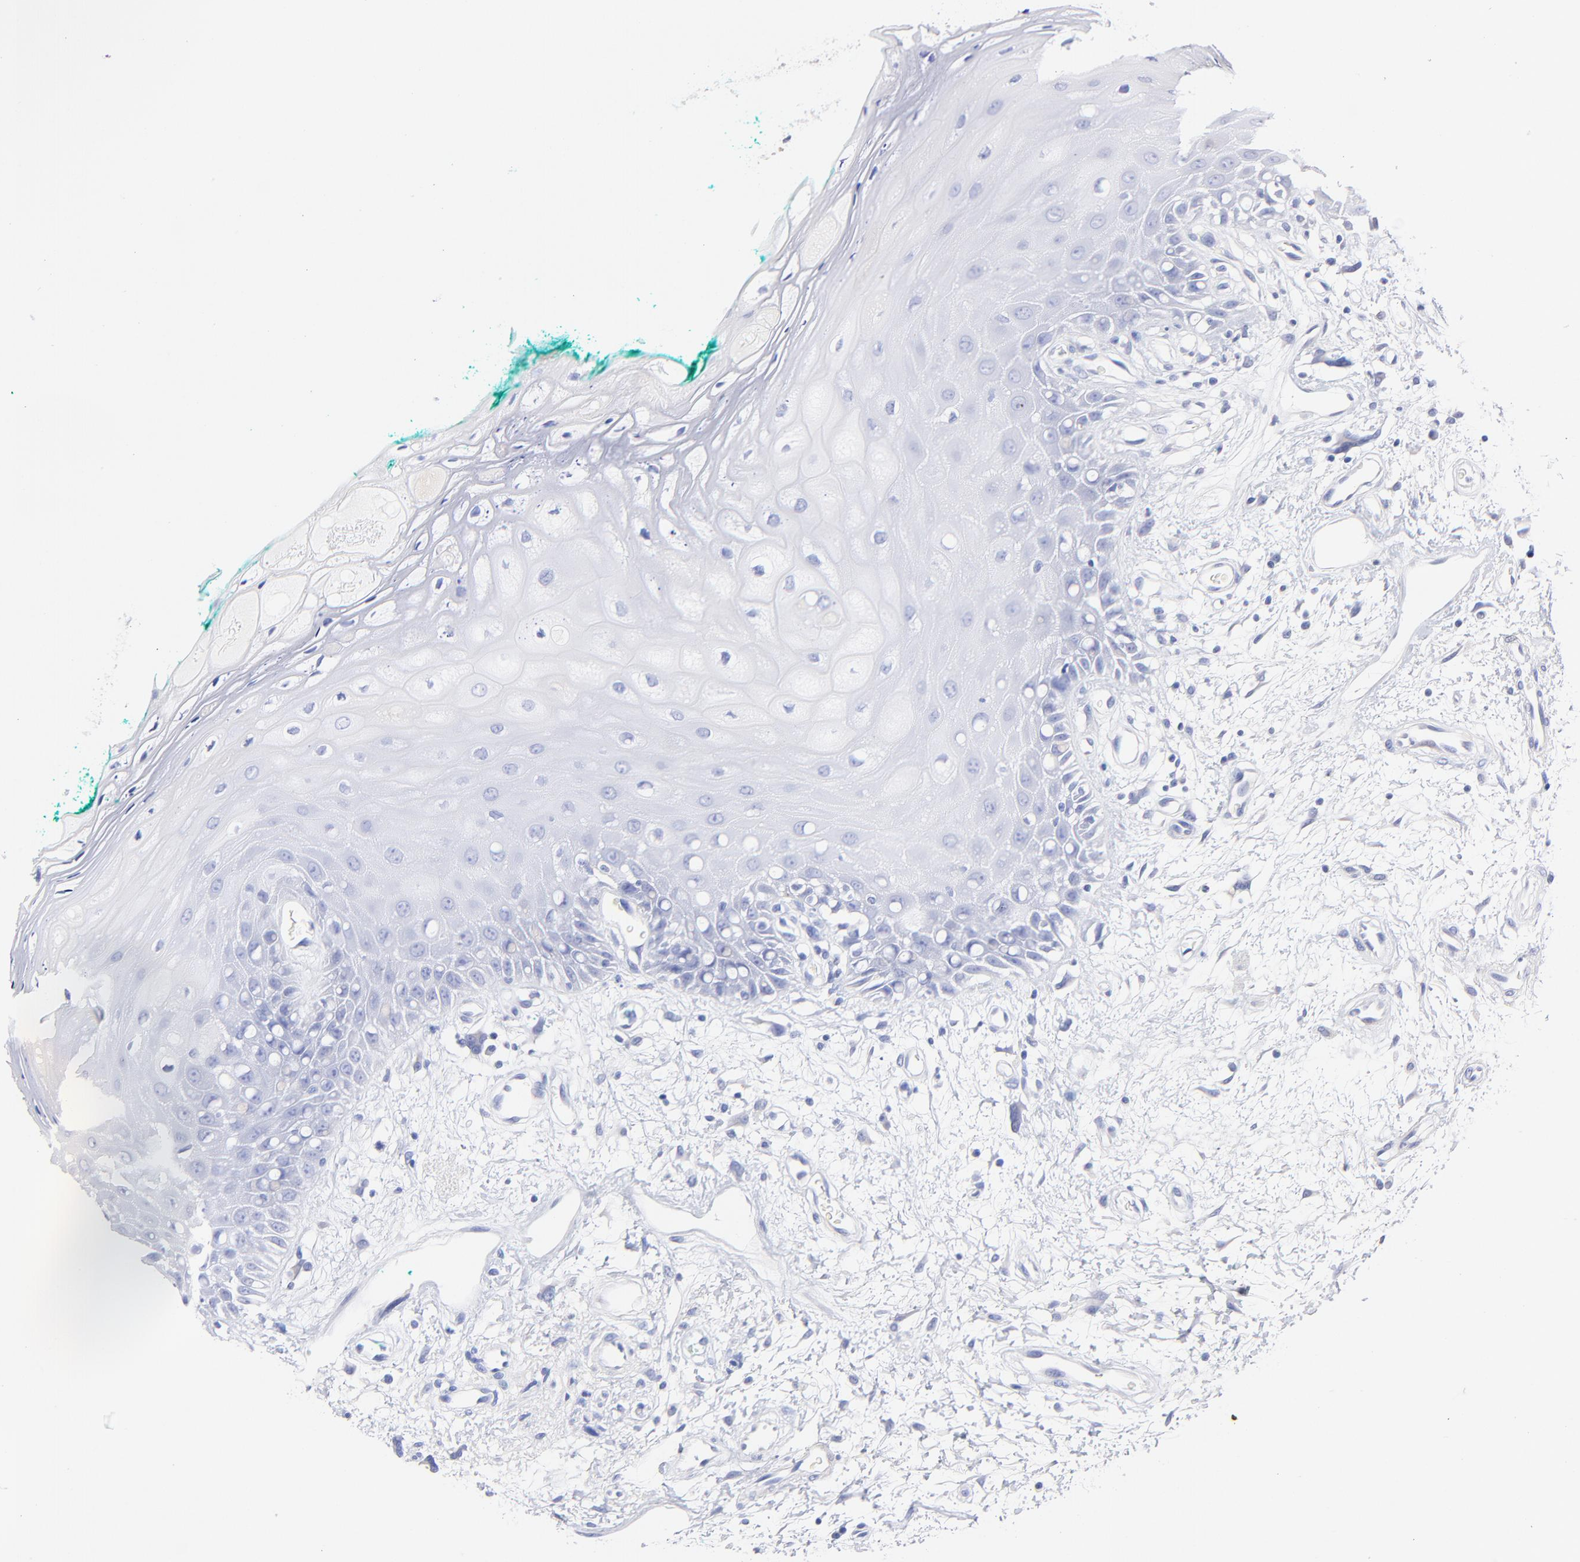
{"staining": {"intensity": "negative", "quantity": "none", "location": "none"}, "tissue": "oral mucosa", "cell_type": "Squamous epithelial cells", "image_type": "normal", "snomed": [{"axis": "morphology", "description": "Normal tissue, NOS"}, {"axis": "morphology", "description": "Squamous cell carcinoma, NOS"}, {"axis": "topography", "description": "Skeletal muscle"}, {"axis": "topography", "description": "Oral tissue"}, {"axis": "topography", "description": "Head-Neck"}], "caption": "The micrograph exhibits no significant expression in squamous epithelial cells of oral mucosa.", "gene": "HORMAD2", "patient": {"sex": "female", "age": 84}}